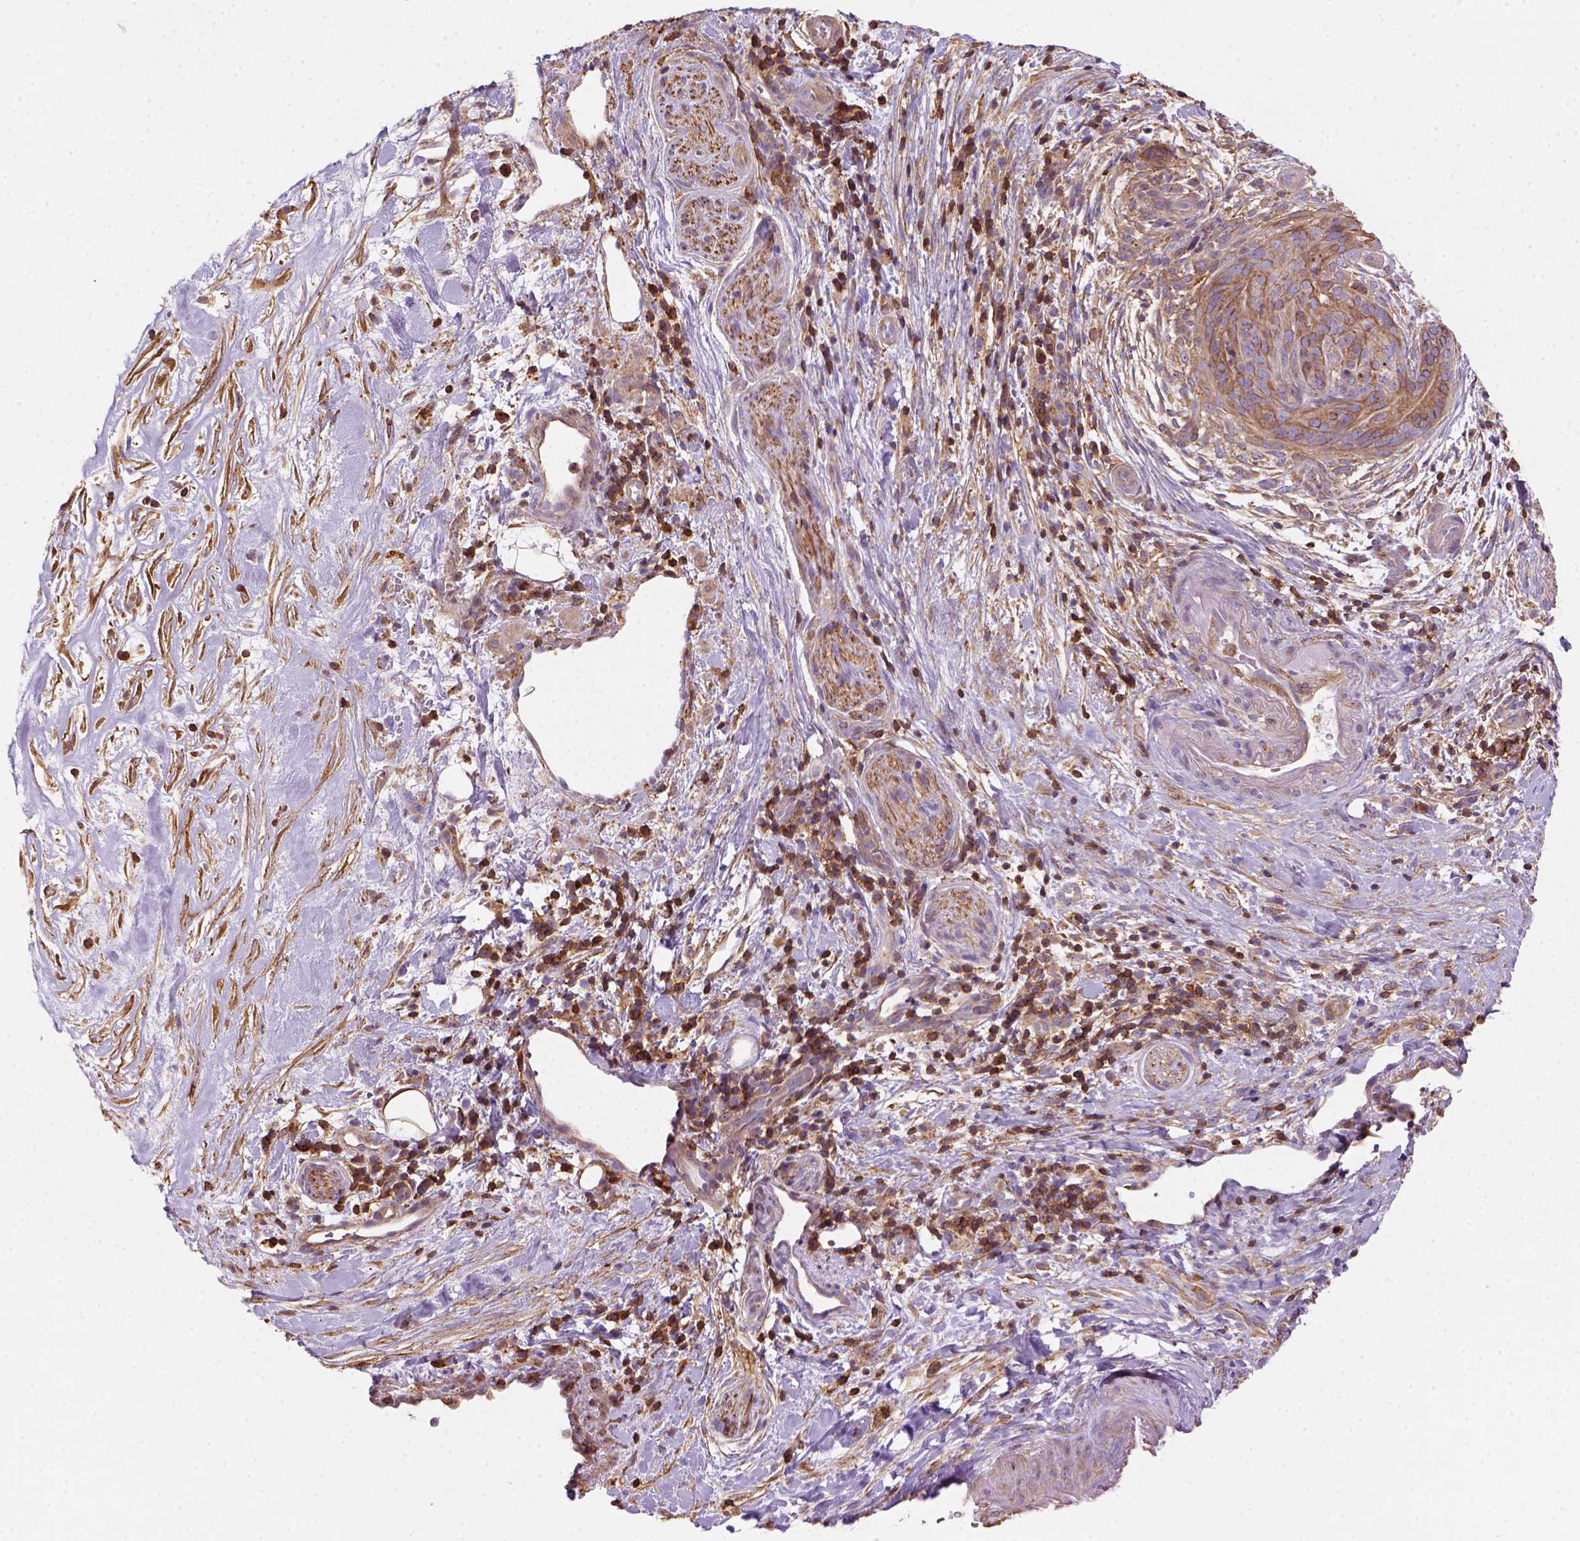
{"staining": {"intensity": "strong", "quantity": "<25%", "location": "cytoplasmic/membranous"}, "tissue": "pancreatic cancer", "cell_type": "Tumor cells", "image_type": "cancer", "snomed": [{"axis": "morphology", "description": "Adenocarcinoma, NOS"}, {"axis": "topography", "description": "Pancreas"}], "caption": "Strong cytoplasmic/membranous staining is appreciated in about <25% of tumor cells in pancreatic adenocarcinoma.", "gene": "GPRC5D", "patient": {"sex": "male", "age": 44}}